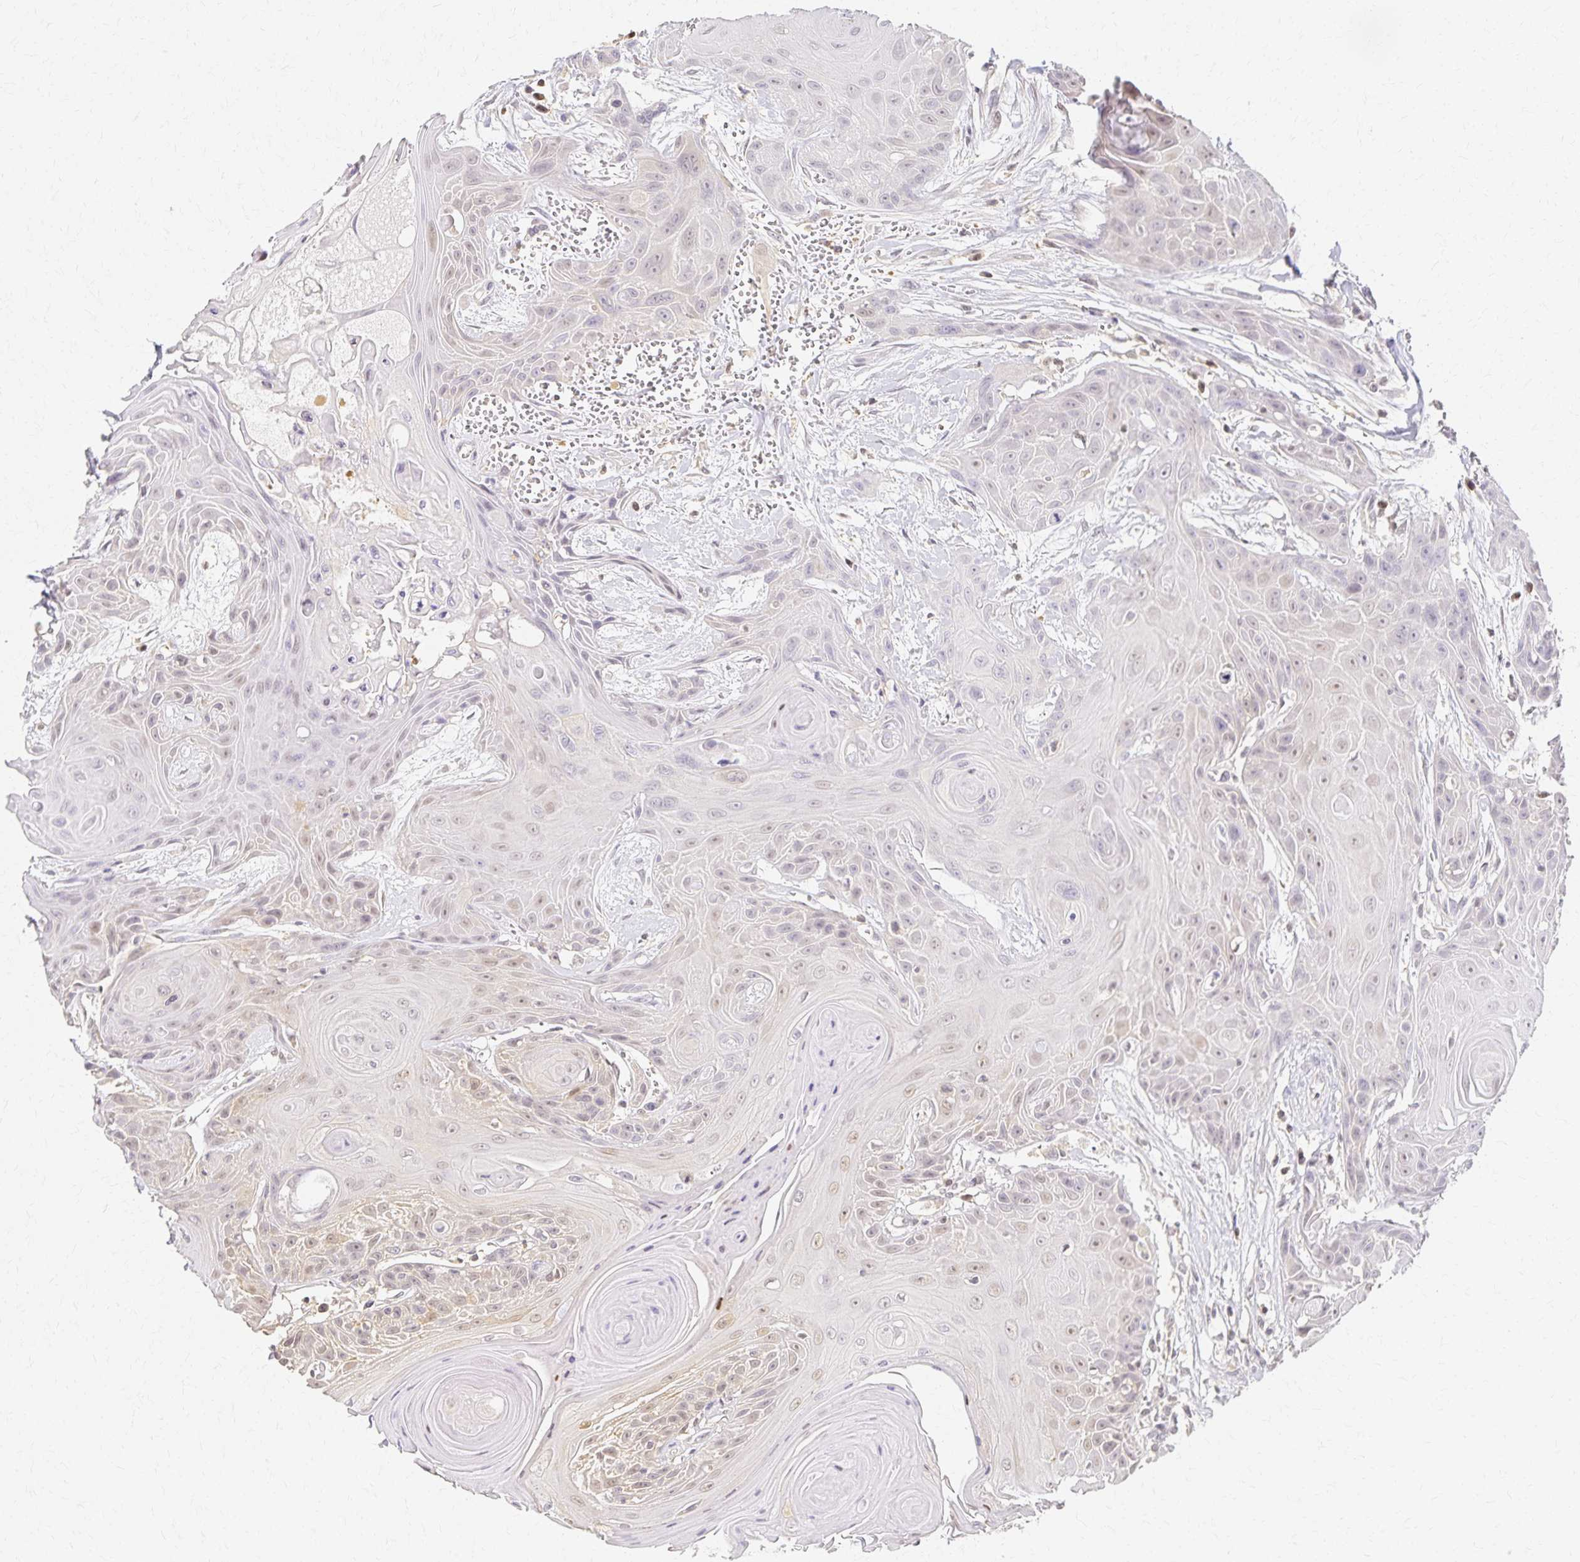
{"staining": {"intensity": "weak", "quantity": "<25%", "location": "nuclear"}, "tissue": "head and neck cancer", "cell_type": "Tumor cells", "image_type": "cancer", "snomed": [{"axis": "morphology", "description": "Squamous cell carcinoma, NOS"}, {"axis": "topography", "description": "Head-Neck"}], "caption": "This is an immunohistochemistry (IHC) histopathology image of head and neck cancer. There is no positivity in tumor cells.", "gene": "AZGP1", "patient": {"sex": "female", "age": 73}}